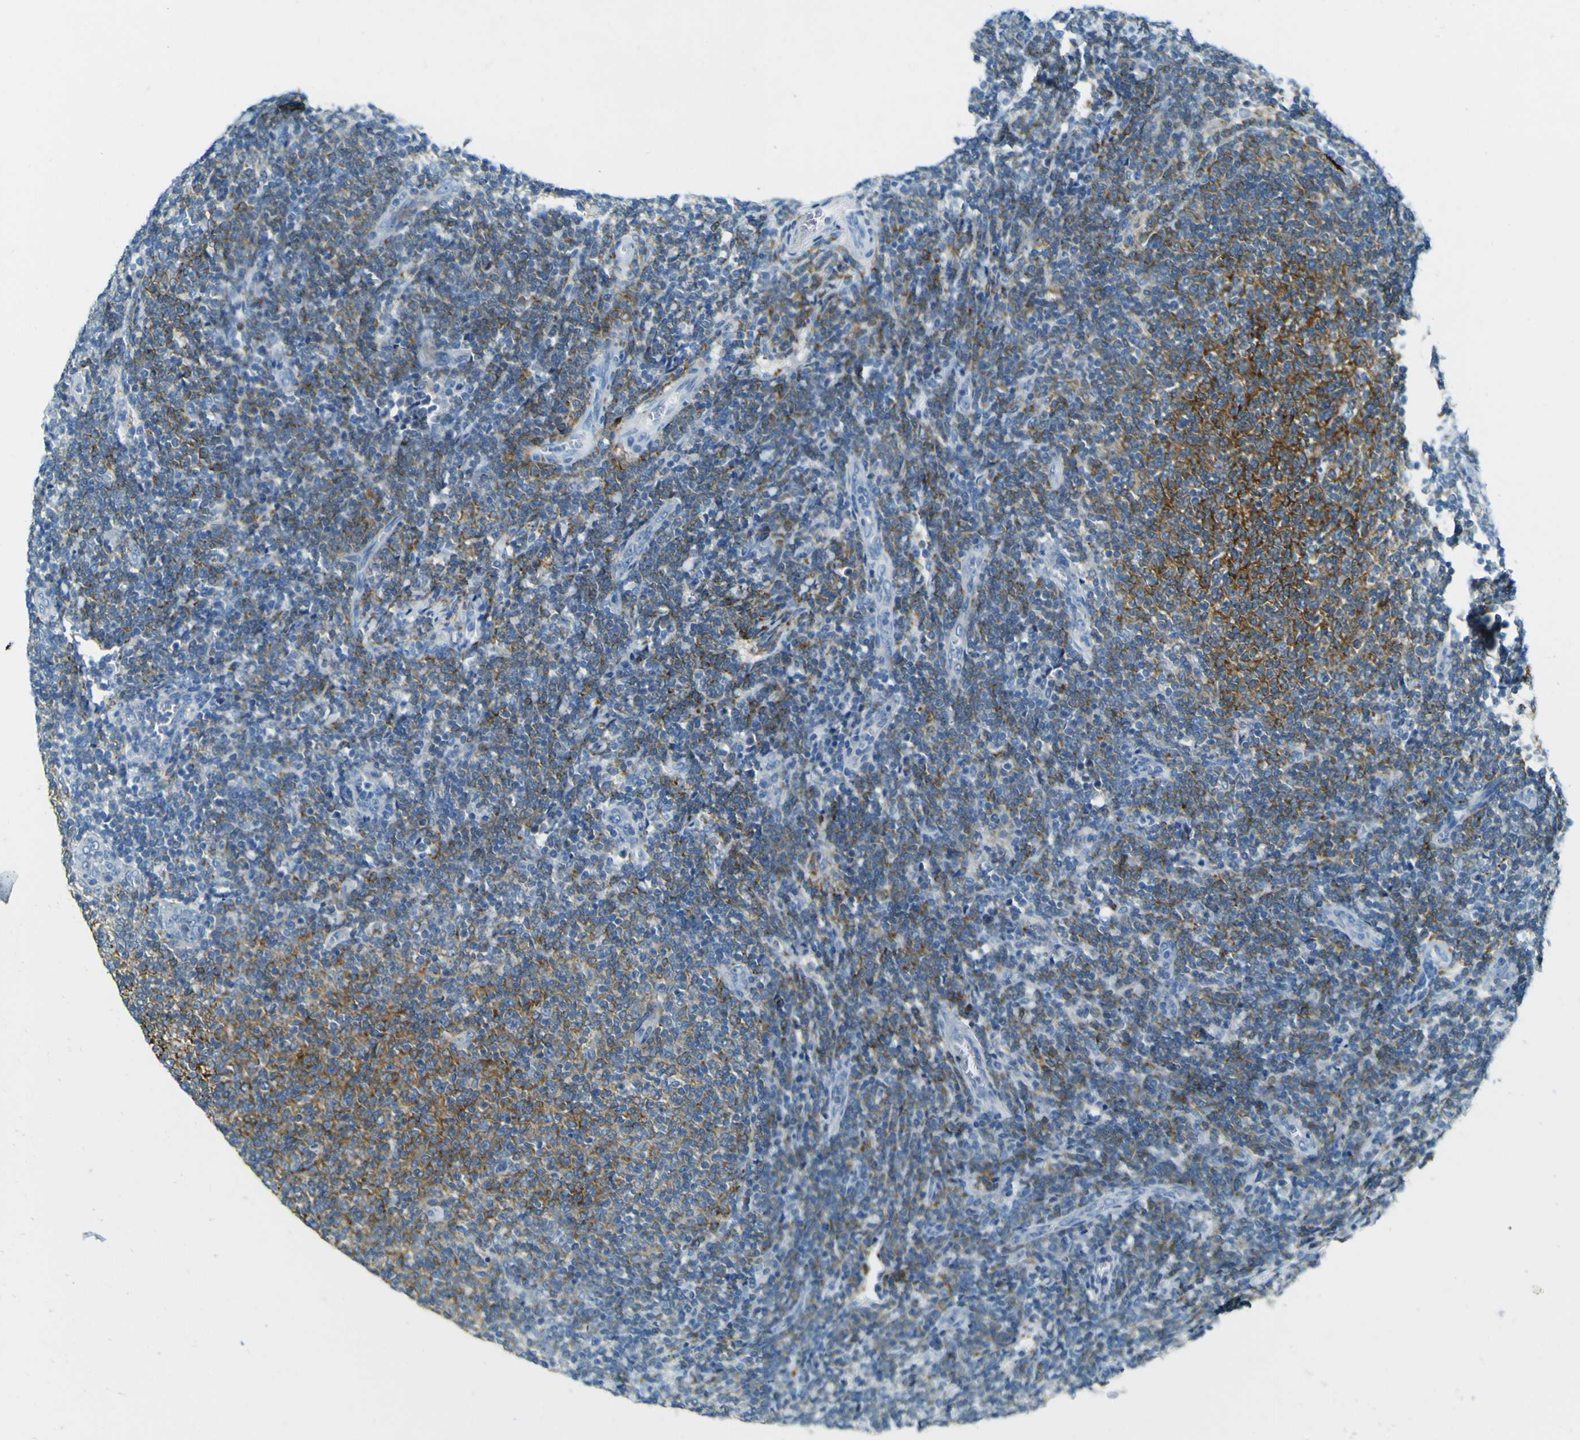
{"staining": {"intensity": "strong", "quantity": "25%-75%", "location": "cytoplasmic/membranous"}, "tissue": "lymphoma", "cell_type": "Tumor cells", "image_type": "cancer", "snomed": [{"axis": "morphology", "description": "Malignant lymphoma, non-Hodgkin's type, Low grade"}, {"axis": "topography", "description": "Lymph node"}], "caption": "Approximately 25%-75% of tumor cells in human lymphoma reveal strong cytoplasmic/membranous protein staining as visualized by brown immunohistochemical staining.", "gene": "SORCS1", "patient": {"sex": "male", "age": 66}}